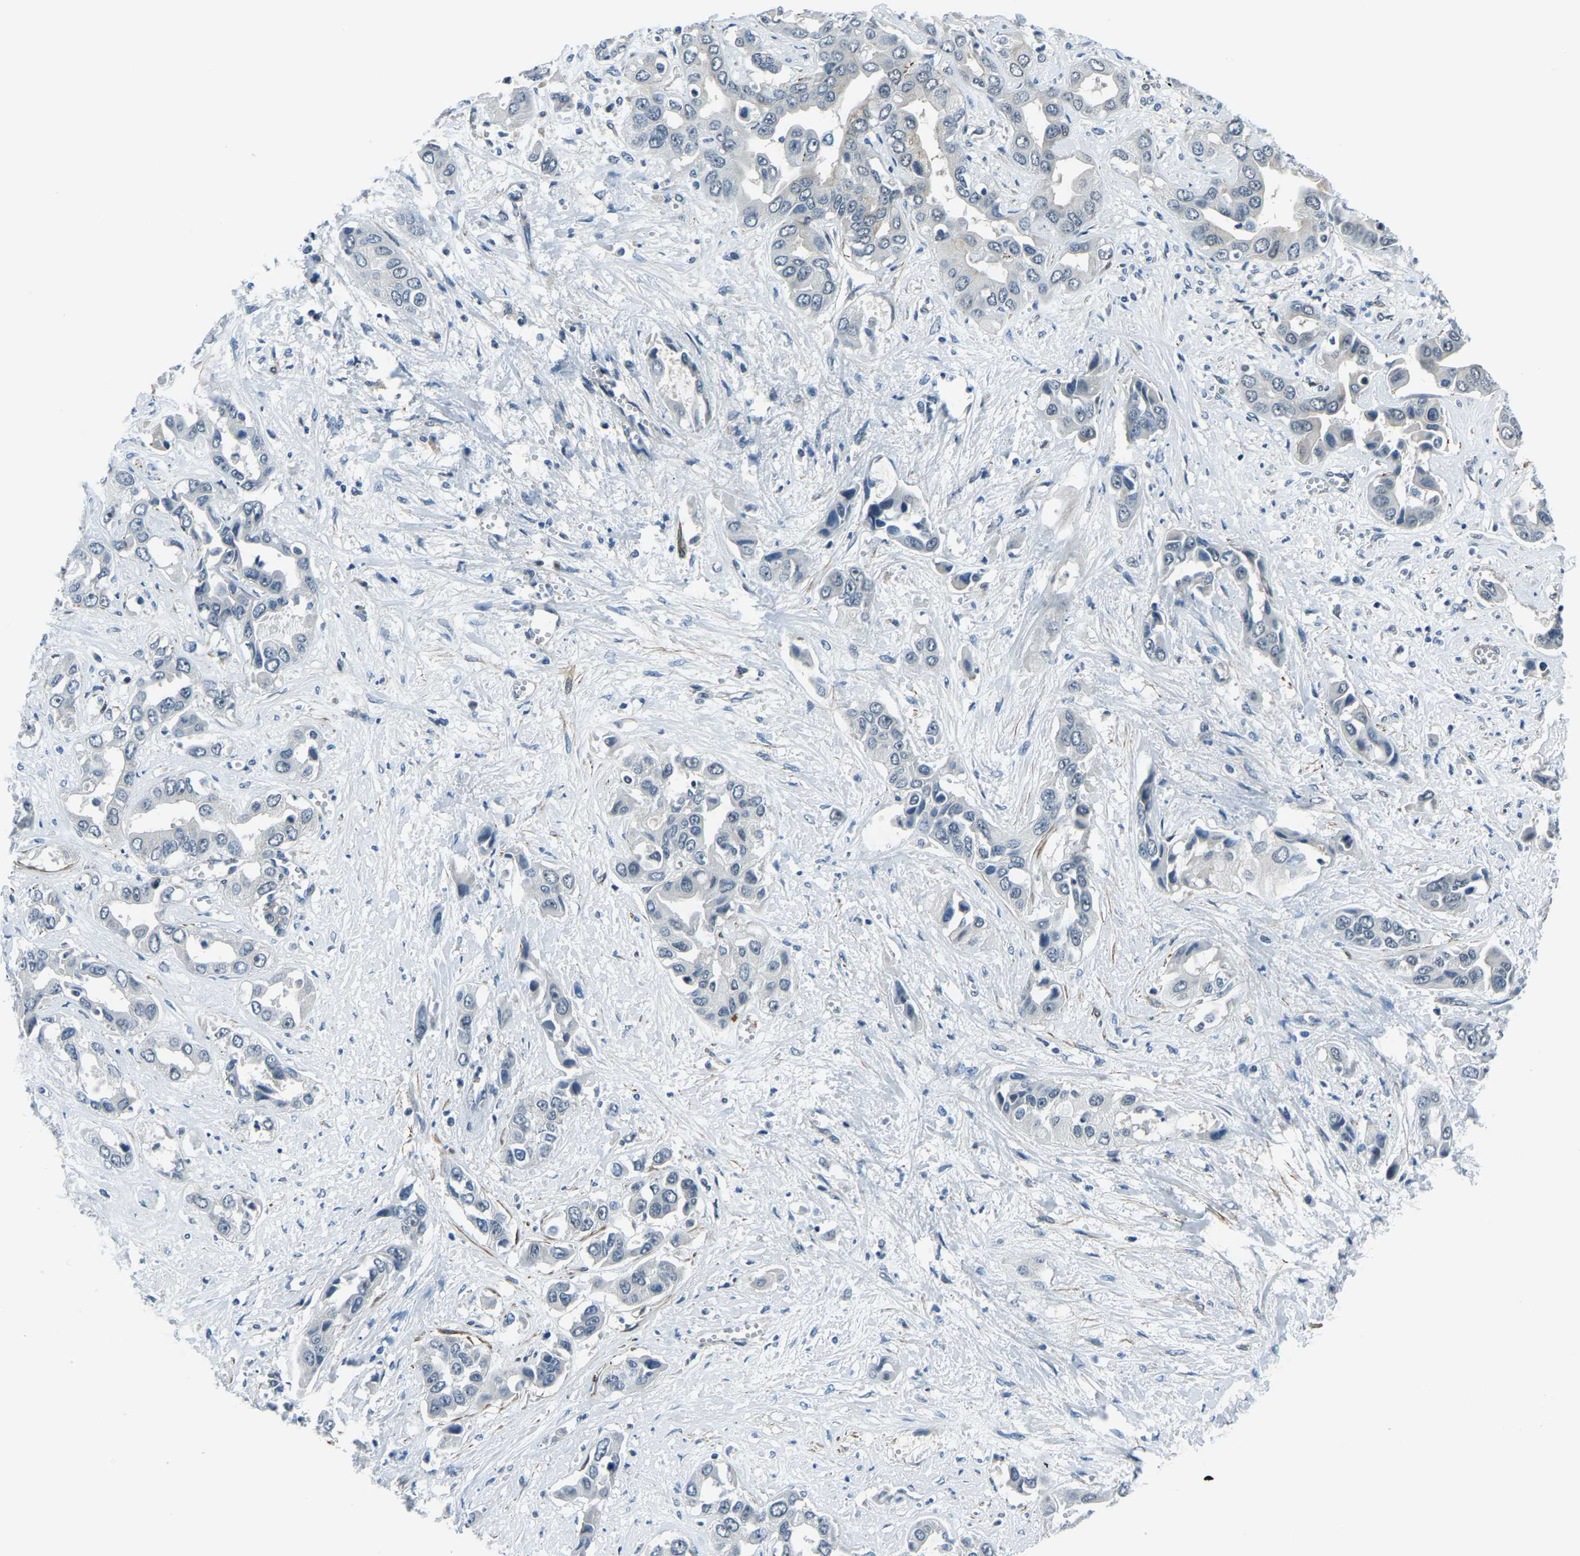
{"staining": {"intensity": "negative", "quantity": "none", "location": "none"}, "tissue": "liver cancer", "cell_type": "Tumor cells", "image_type": "cancer", "snomed": [{"axis": "morphology", "description": "Cholangiocarcinoma"}, {"axis": "topography", "description": "Liver"}], "caption": "Immunohistochemical staining of human cholangiocarcinoma (liver) displays no significant staining in tumor cells.", "gene": "PRCC", "patient": {"sex": "female", "age": 52}}